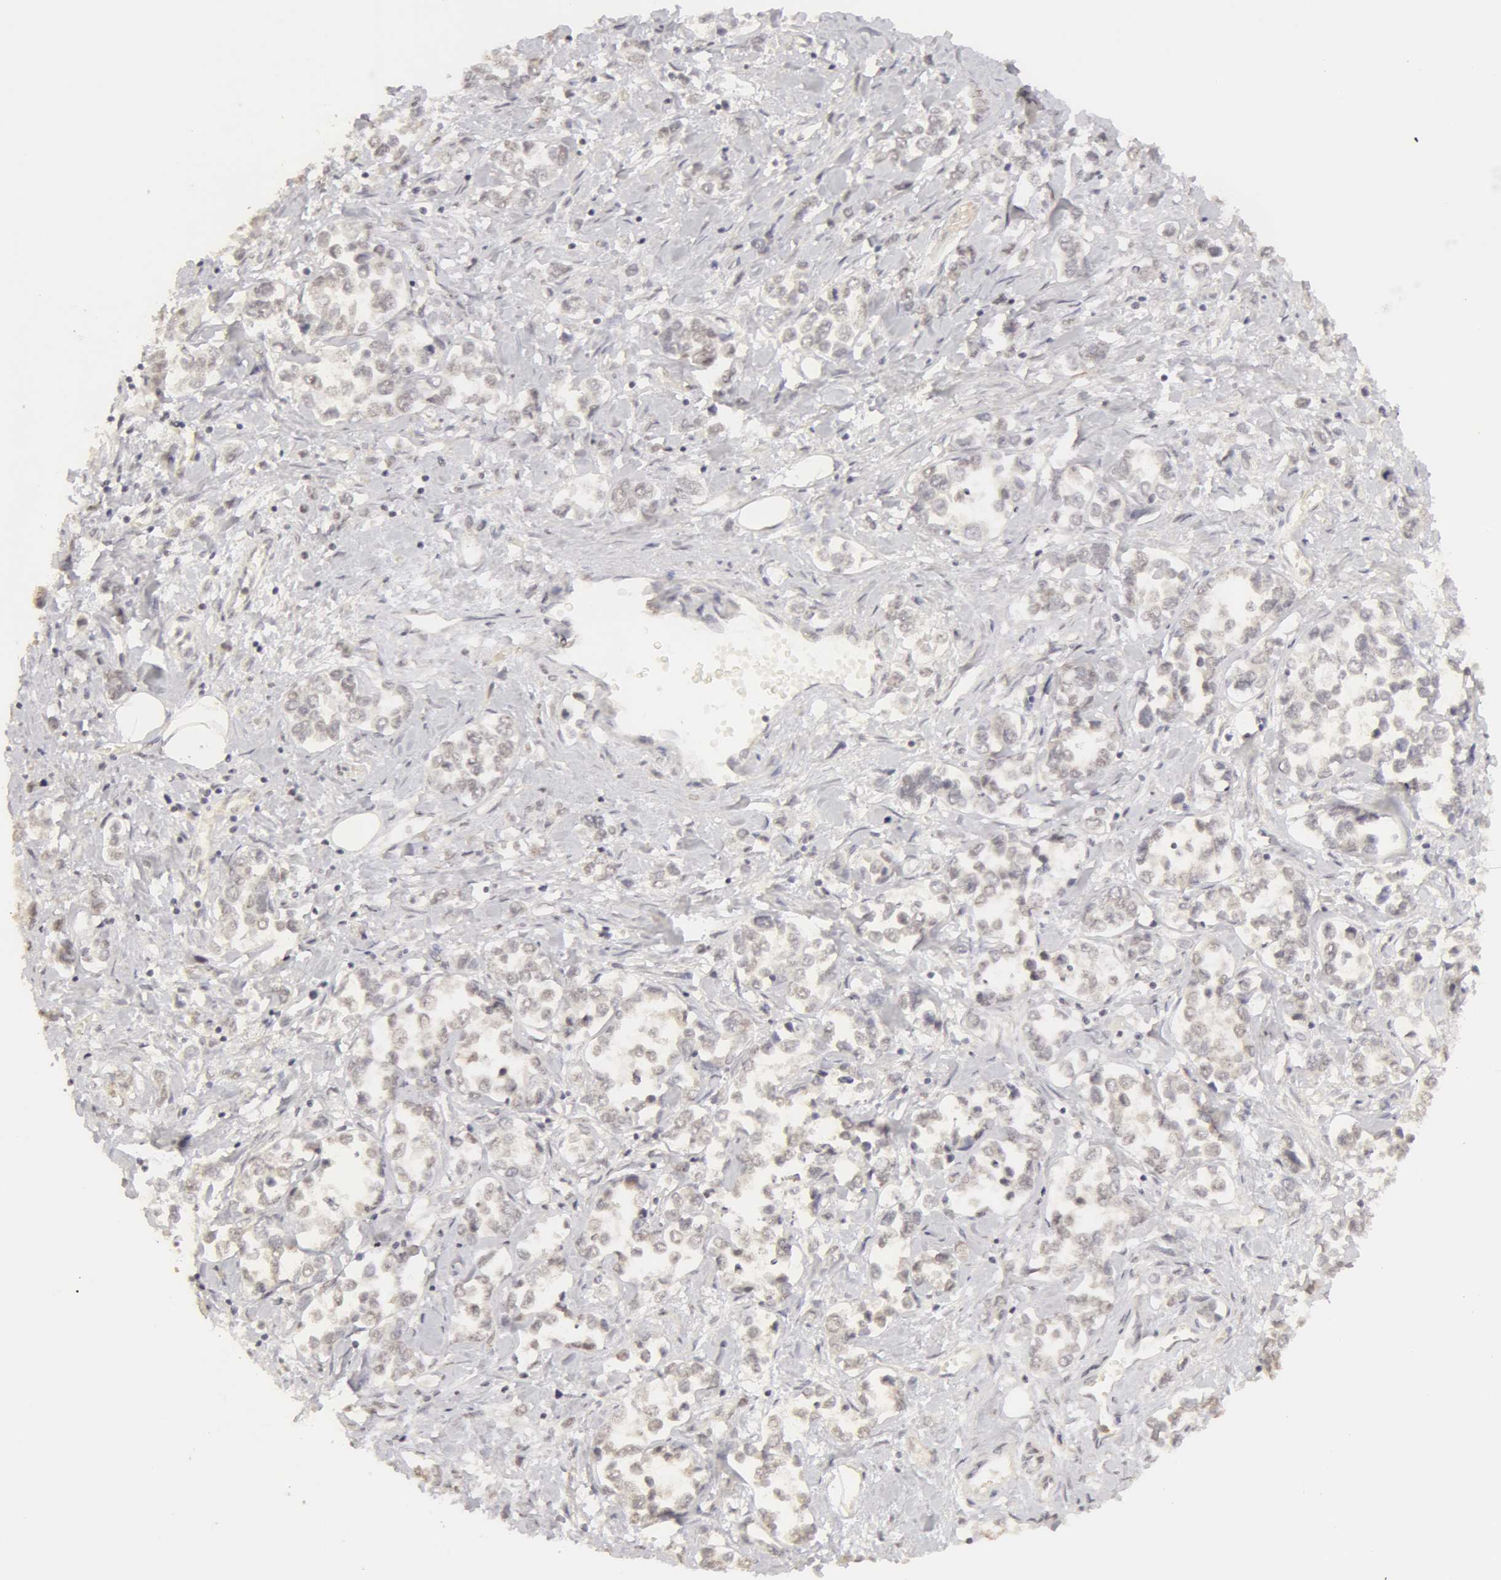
{"staining": {"intensity": "weak", "quantity": "25%-75%", "location": "nuclear"}, "tissue": "stomach cancer", "cell_type": "Tumor cells", "image_type": "cancer", "snomed": [{"axis": "morphology", "description": "Adenocarcinoma, NOS"}, {"axis": "topography", "description": "Stomach, upper"}], "caption": "A micrograph of human stomach cancer (adenocarcinoma) stained for a protein reveals weak nuclear brown staining in tumor cells.", "gene": "ADAM10", "patient": {"sex": "male", "age": 76}}